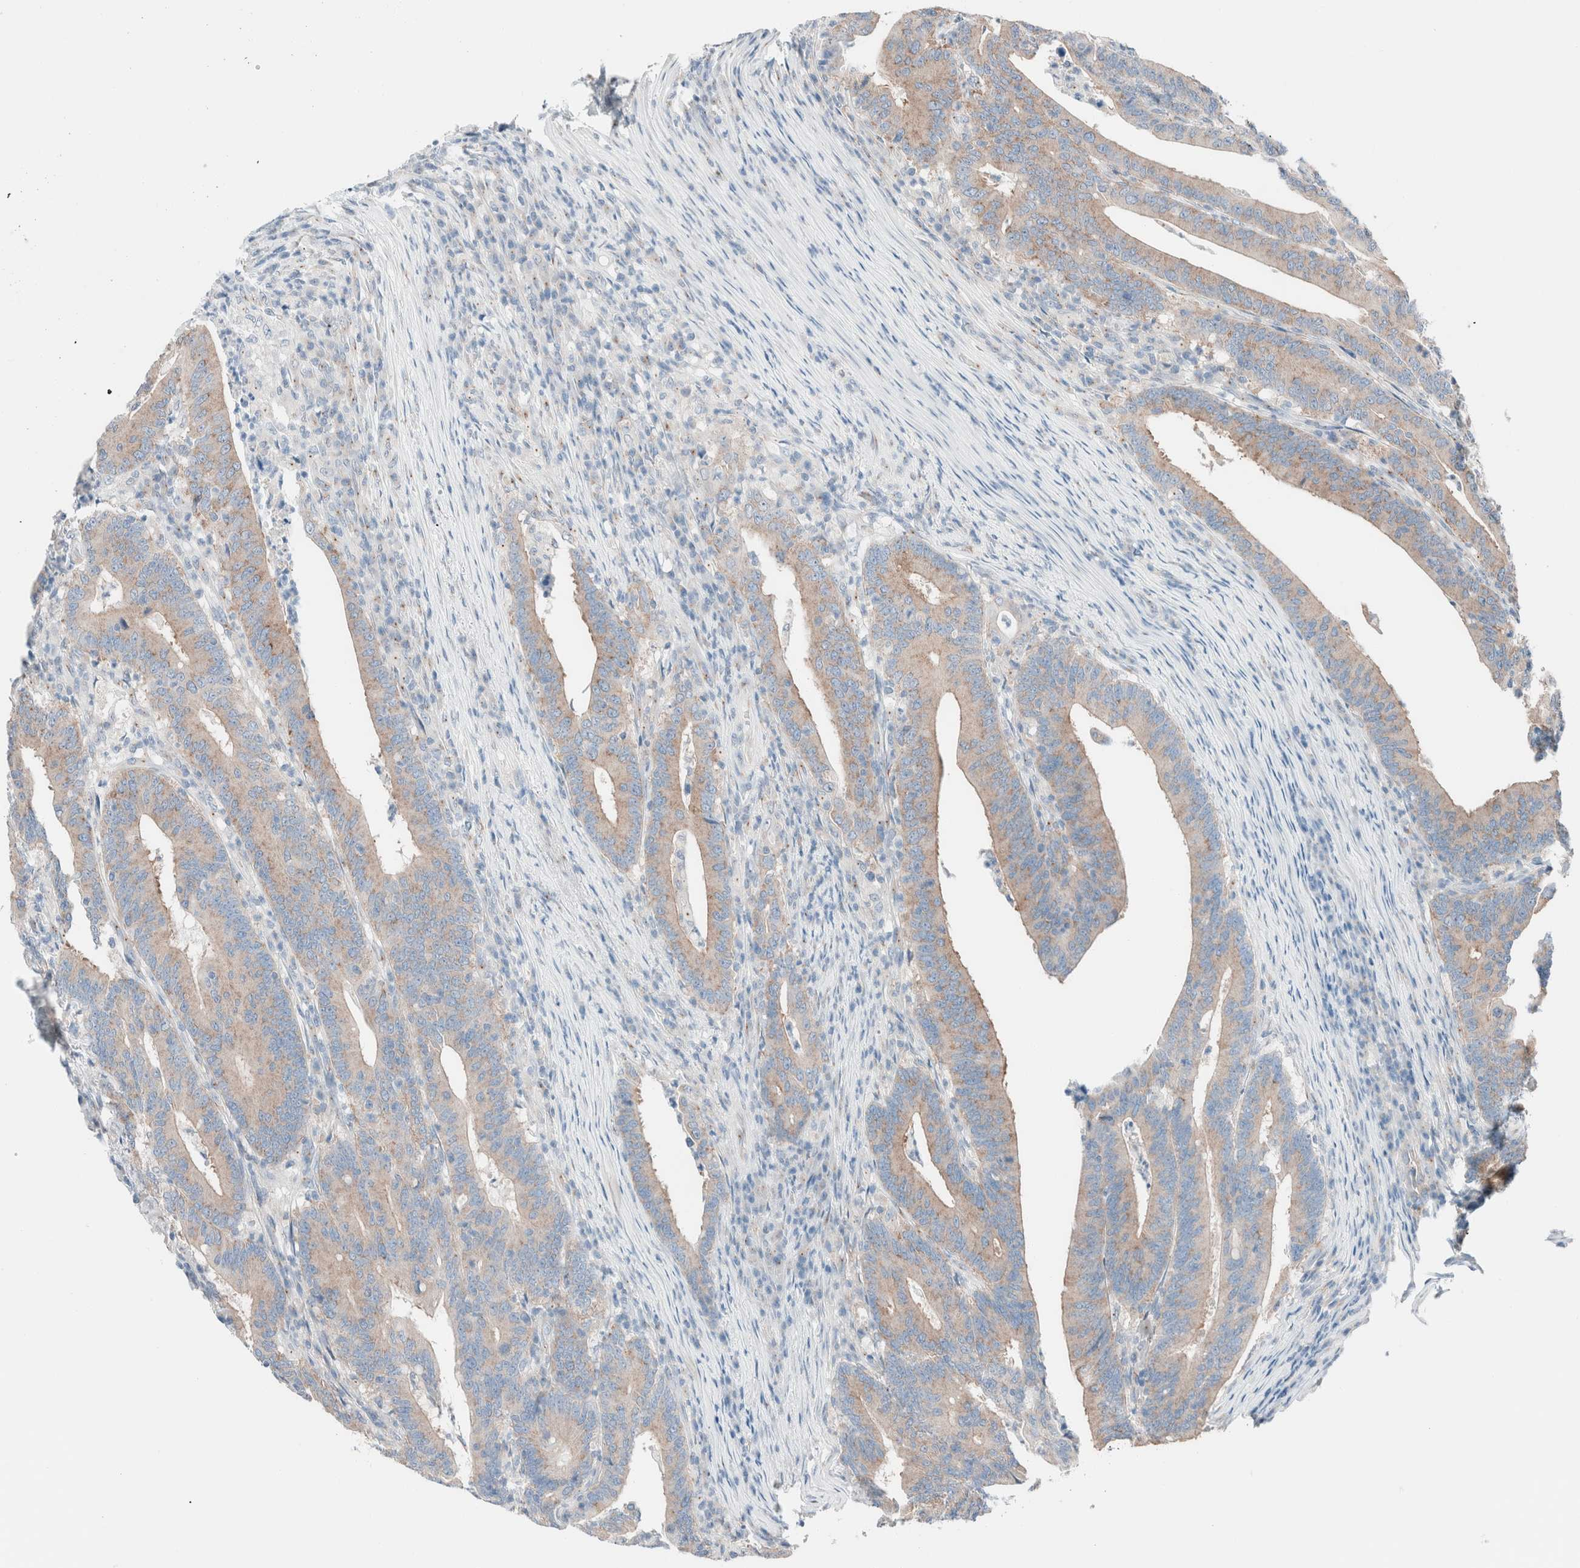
{"staining": {"intensity": "weak", "quantity": ">75%", "location": "cytoplasmic/membranous"}, "tissue": "colorectal cancer", "cell_type": "Tumor cells", "image_type": "cancer", "snomed": [{"axis": "morphology", "description": "Adenocarcinoma, NOS"}, {"axis": "topography", "description": "Colon"}], "caption": "Brown immunohistochemical staining in human colorectal cancer reveals weak cytoplasmic/membranous positivity in about >75% of tumor cells. (DAB (3,3'-diaminobenzidine) IHC, brown staining for protein, blue staining for nuclei).", "gene": "CASC3", "patient": {"sex": "female", "age": 66}}